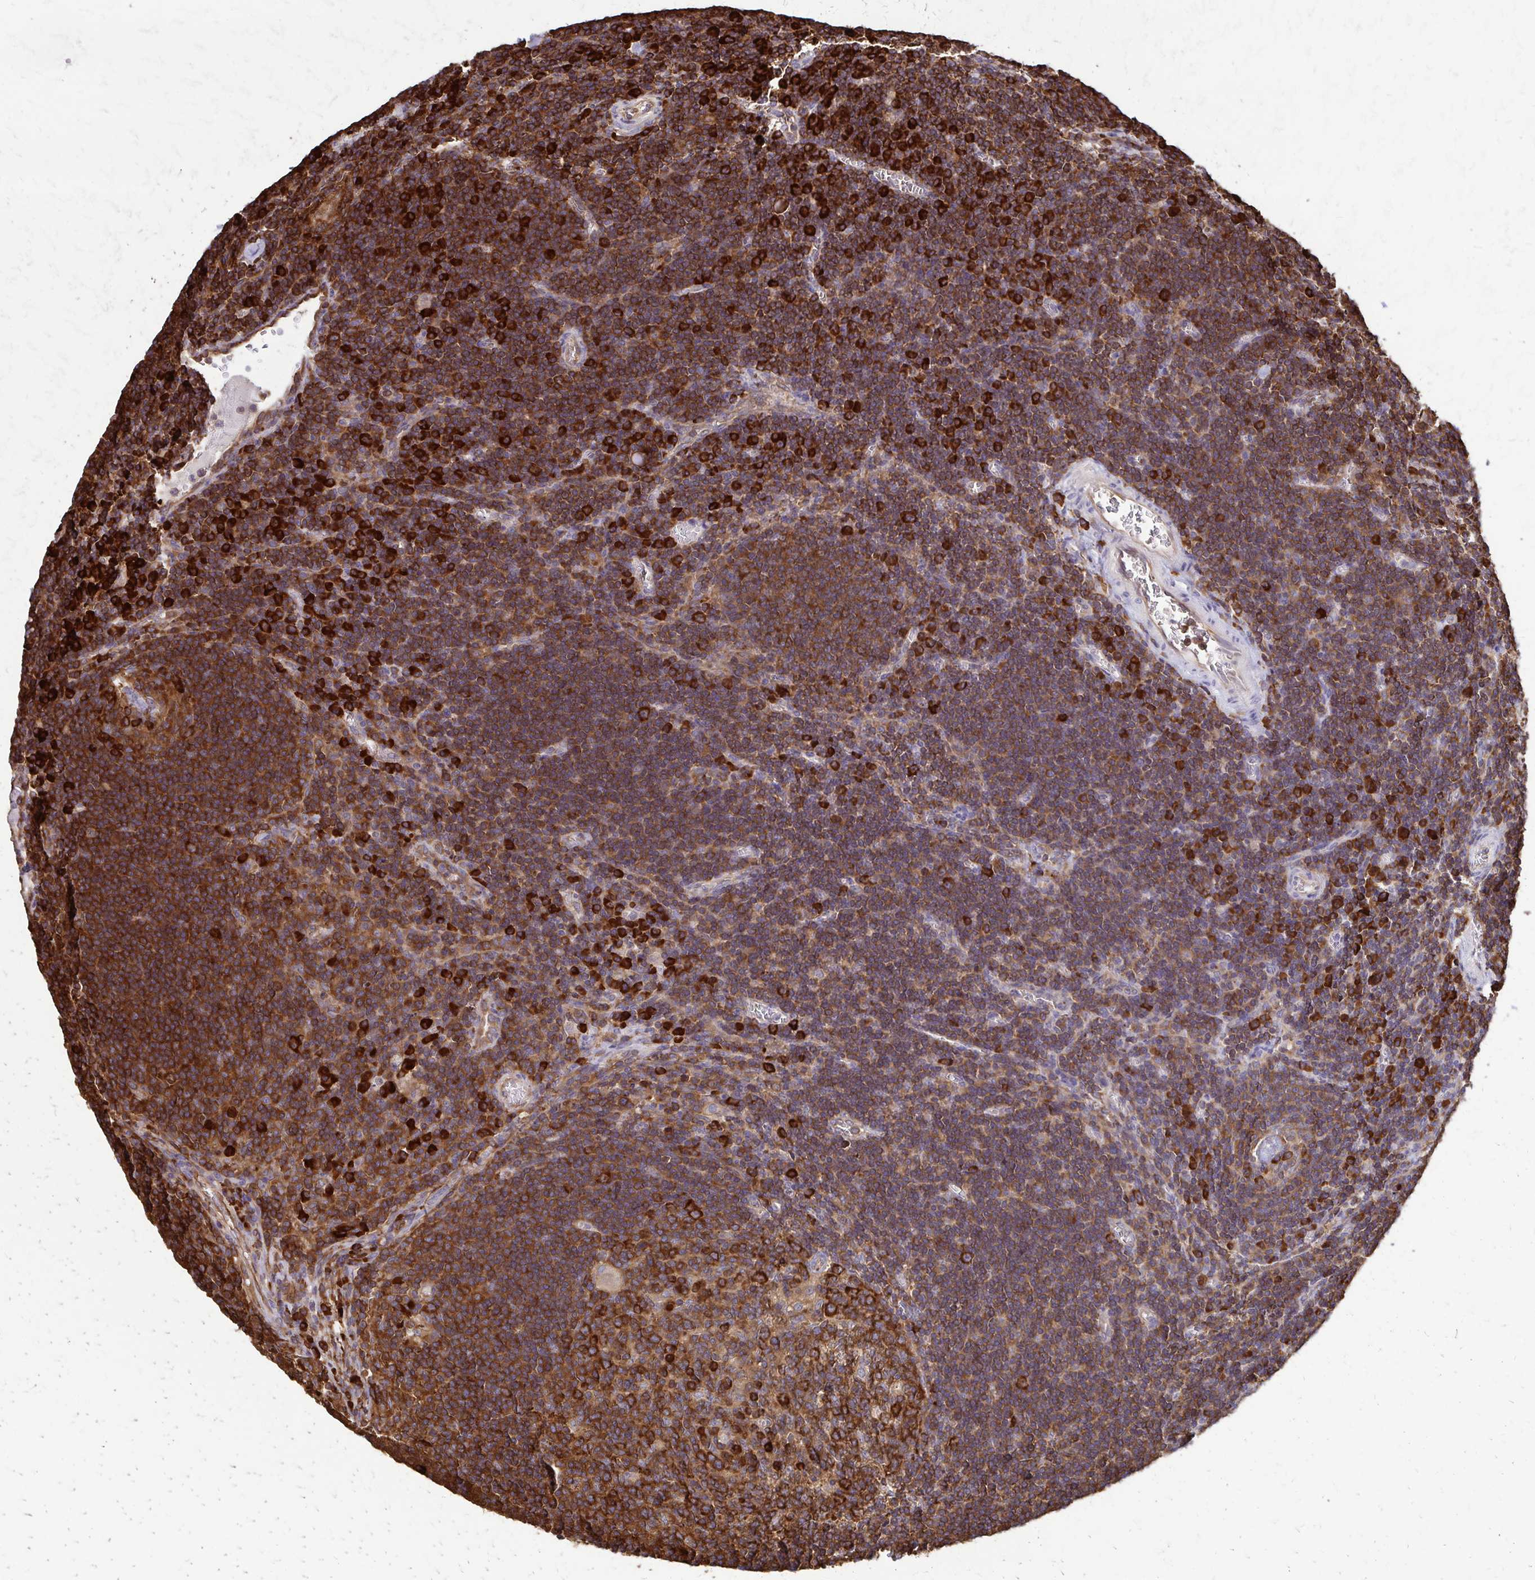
{"staining": {"intensity": "strong", "quantity": ">75%", "location": "cytoplasmic/membranous"}, "tissue": "lymph node", "cell_type": "Germinal center cells", "image_type": "normal", "snomed": [{"axis": "morphology", "description": "Normal tissue, NOS"}, {"axis": "topography", "description": "Lymph node"}], "caption": "DAB (3,3'-diaminobenzidine) immunohistochemical staining of normal human lymph node exhibits strong cytoplasmic/membranous protein positivity in about >75% of germinal center cells. The staining was performed using DAB to visualize the protein expression in brown, while the nuclei were stained in blue with hematoxylin (Magnification: 20x).", "gene": "EEF2", "patient": {"sex": "male", "age": 67}}